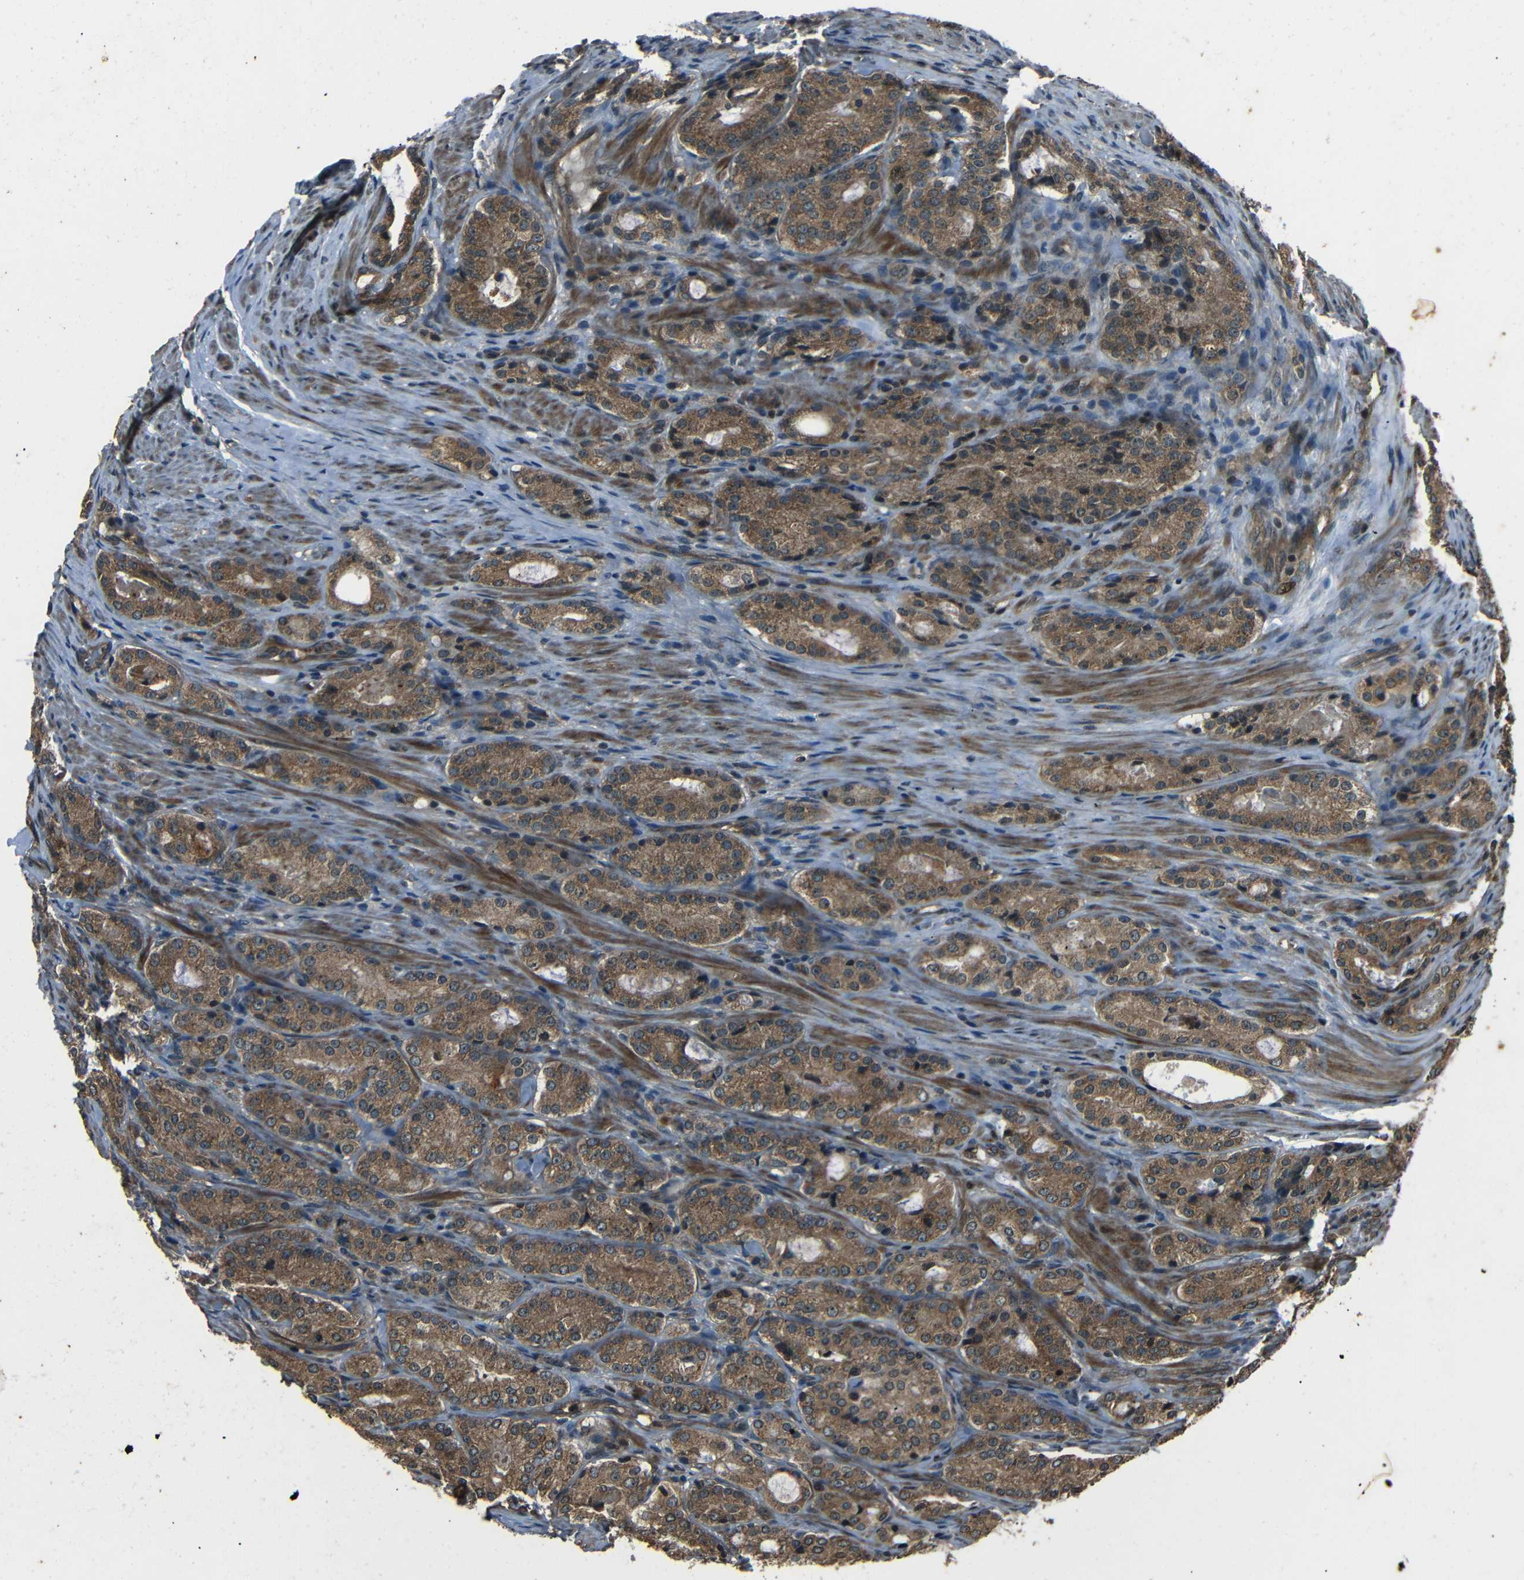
{"staining": {"intensity": "moderate", "quantity": ">75%", "location": "cytoplasmic/membranous"}, "tissue": "prostate cancer", "cell_type": "Tumor cells", "image_type": "cancer", "snomed": [{"axis": "morphology", "description": "Adenocarcinoma, High grade"}, {"axis": "topography", "description": "Prostate"}], "caption": "Moderate cytoplasmic/membranous positivity is appreciated in approximately >75% of tumor cells in prostate cancer (high-grade adenocarcinoma).", "gene": "PLK2", "patient": {"sex": "male", "age": 72}}